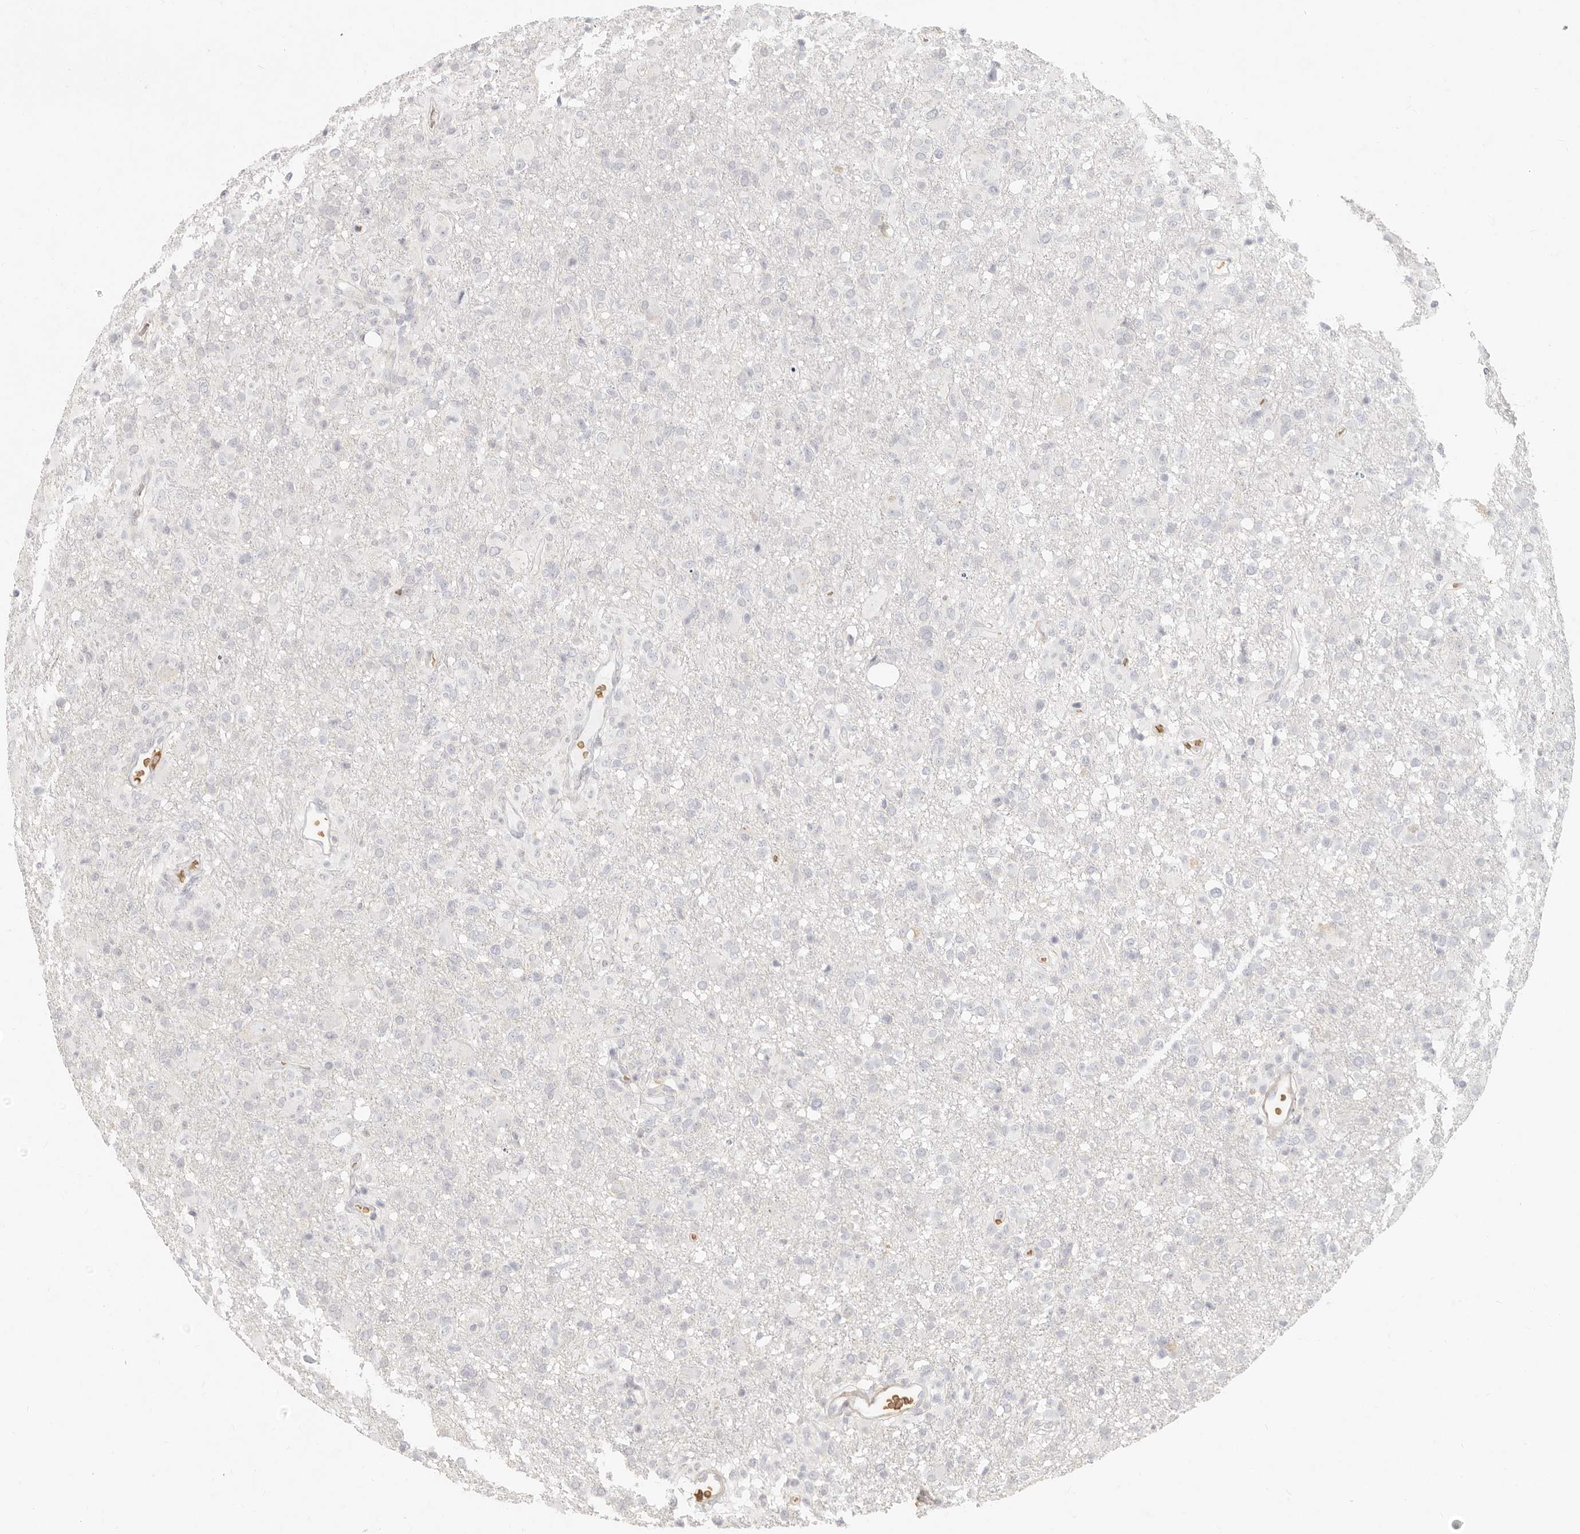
{"staining": {"intensity": "negative", "quantity": "none", "location": "none"}, "tissue": "glioma", "cell_type": "Tumor cells", "image_type": "cancer", "snomed": [{"axis": "morphology", "description": "Glioma, malignant, High grade"}, {"axis": "topography", "description": "Brain"}], "caption": "Human malignant glioma (high-grade) stained for a protein using immunohistochemistry demonstrates no expression in tumor cells.", "gene": "NIBAN1", "patient": {"sex": "female", "age": 57}}